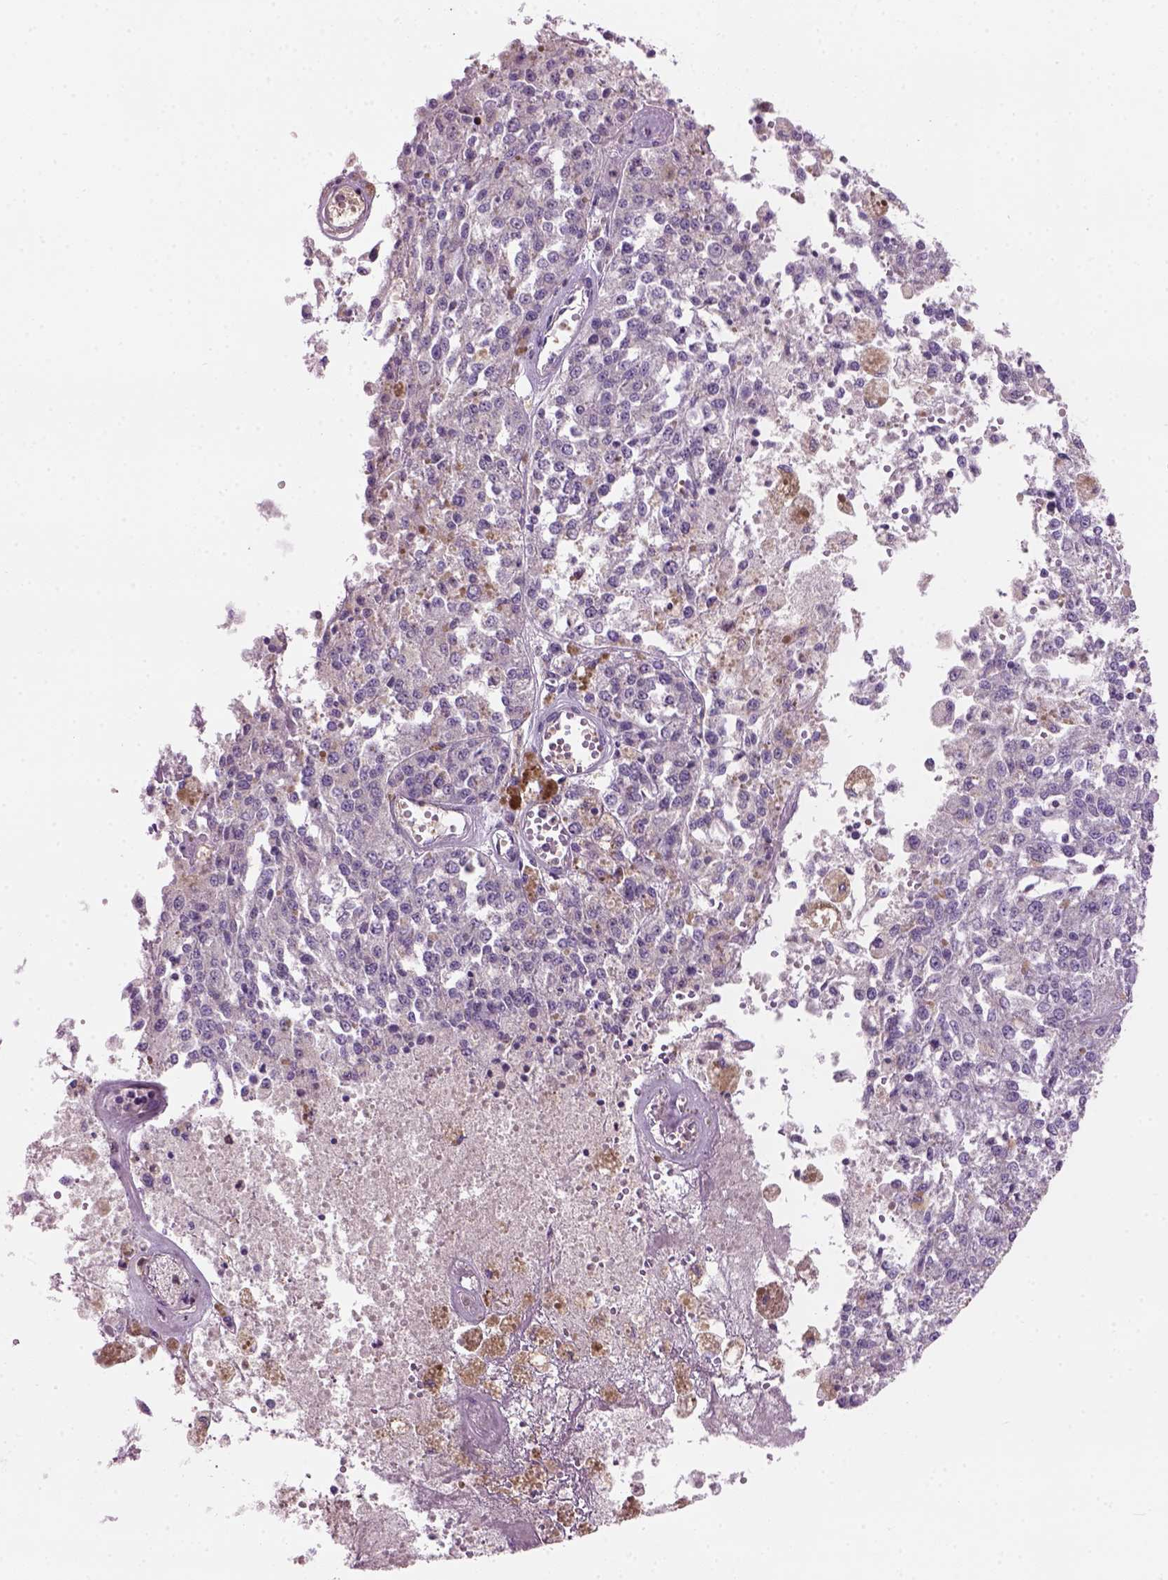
{"staining": {"intensity": "negative", "quantity": "none", "location": "none"}, "tissue": "melanoma", "cell_type": "Tumor cells", "image_type": "cancer", "snomed": [{"axis": "morphology", "description": "Malignant melanoma, Metastatic site"}, {"axis": "topography", "description": "Lymph node"}], "caption": "Malignant melanoma (metastatic site) was stained to show a protein in brown. There is no significant staining in tumor cells.", "gene": "CD84", "patient": {"sex": "female", "age": 64}}